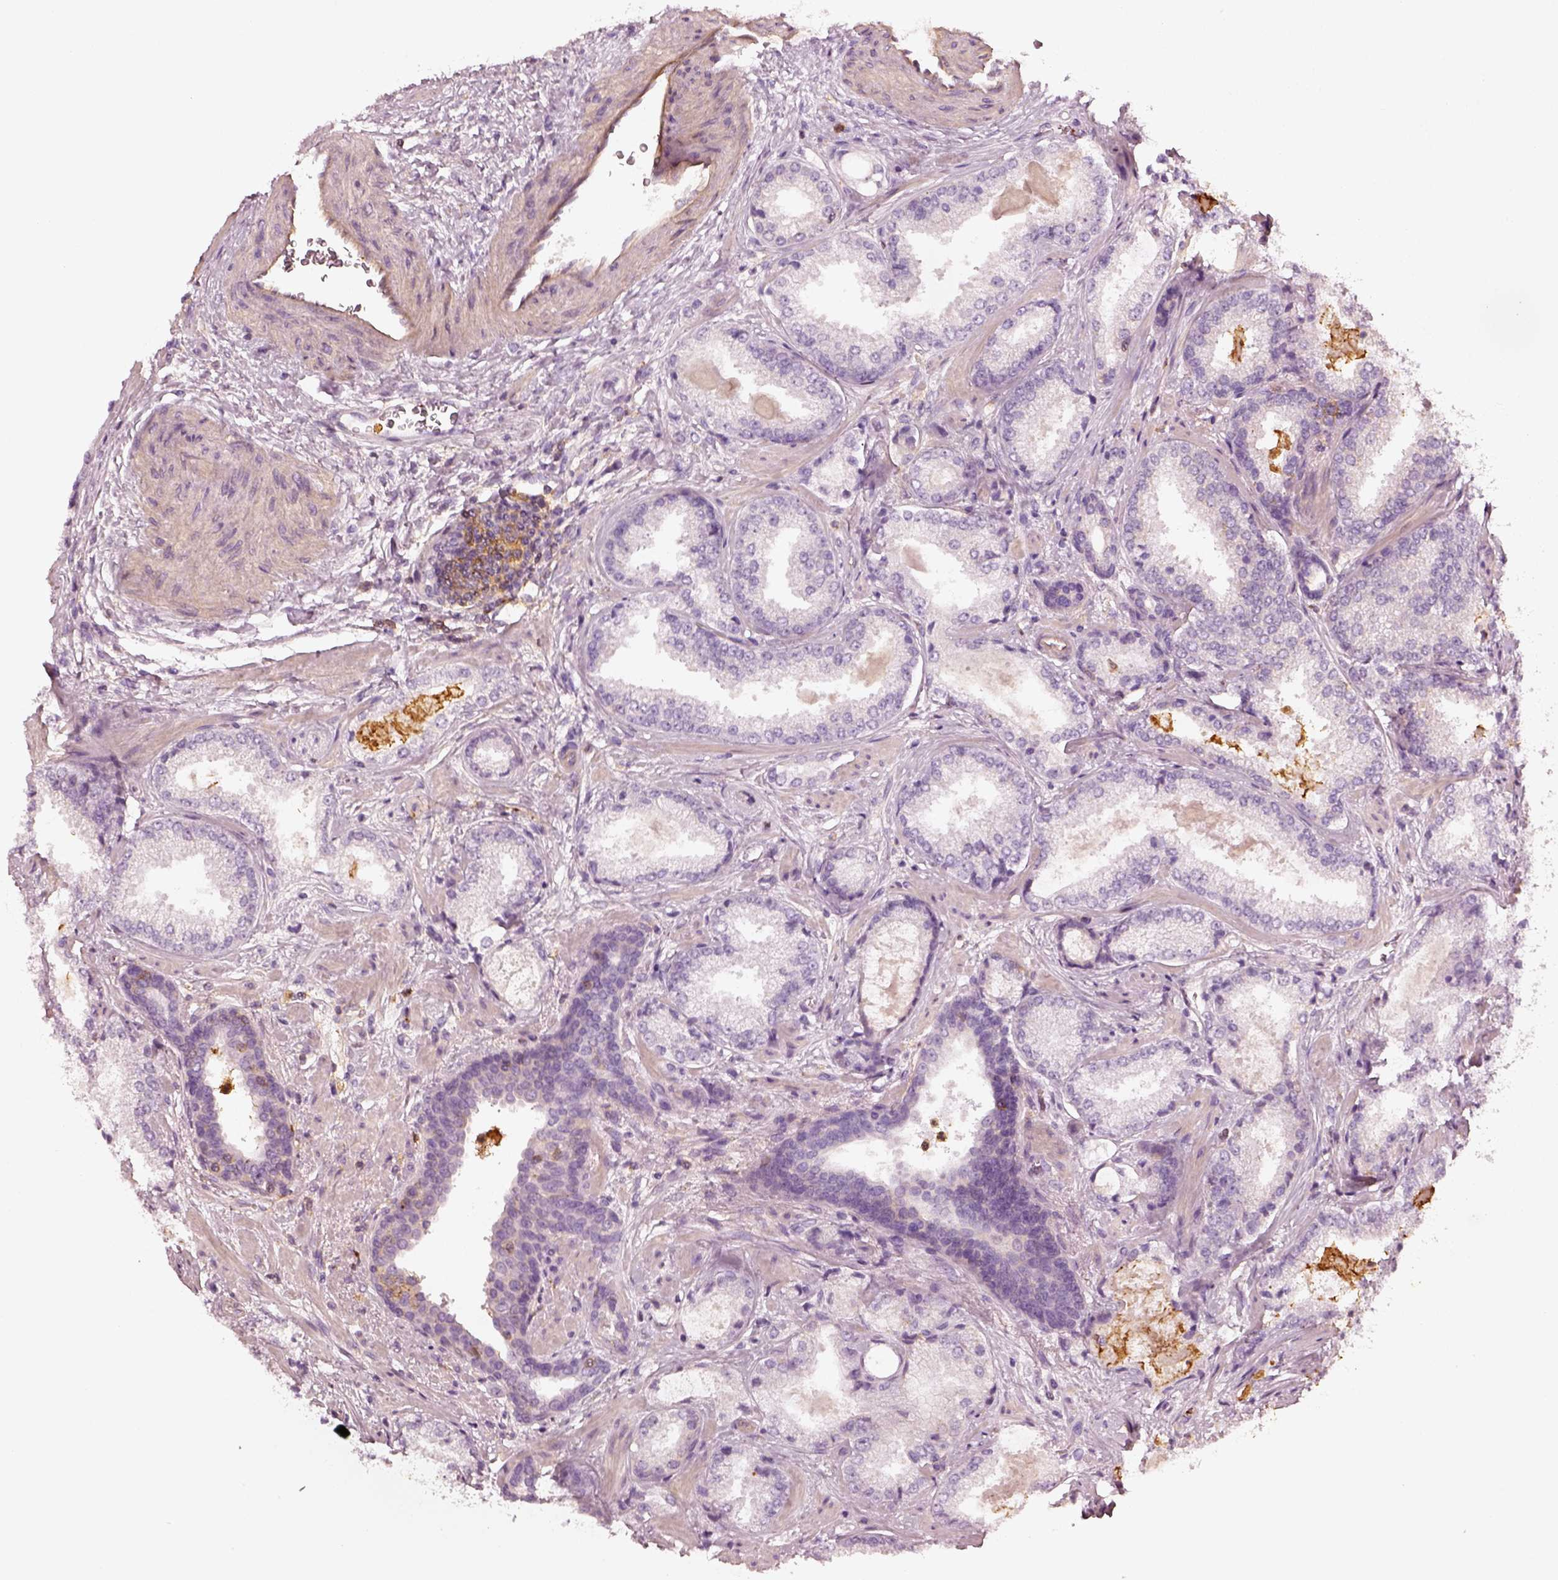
{"staining": {"intensity": "negative", "quantity": "none", "location": "none"}, "tissue": "prostate cancer", "cell_type": "Tumor cells", "image_type": "cancer", "snomed": [{"axis": "morphology", "description": "Adenocarcinoma, Low grade"}, {"axis": "topography", "description": "Prostate"}], "caption": "Photomicrograph shows no protein positivity in tumor cells of prostate cancer tissue. (DAB IHC visualized using brightfield microscopy, high magnification).", "gene": "ZYX", "patient": {"sex": "male", "age": 56}}